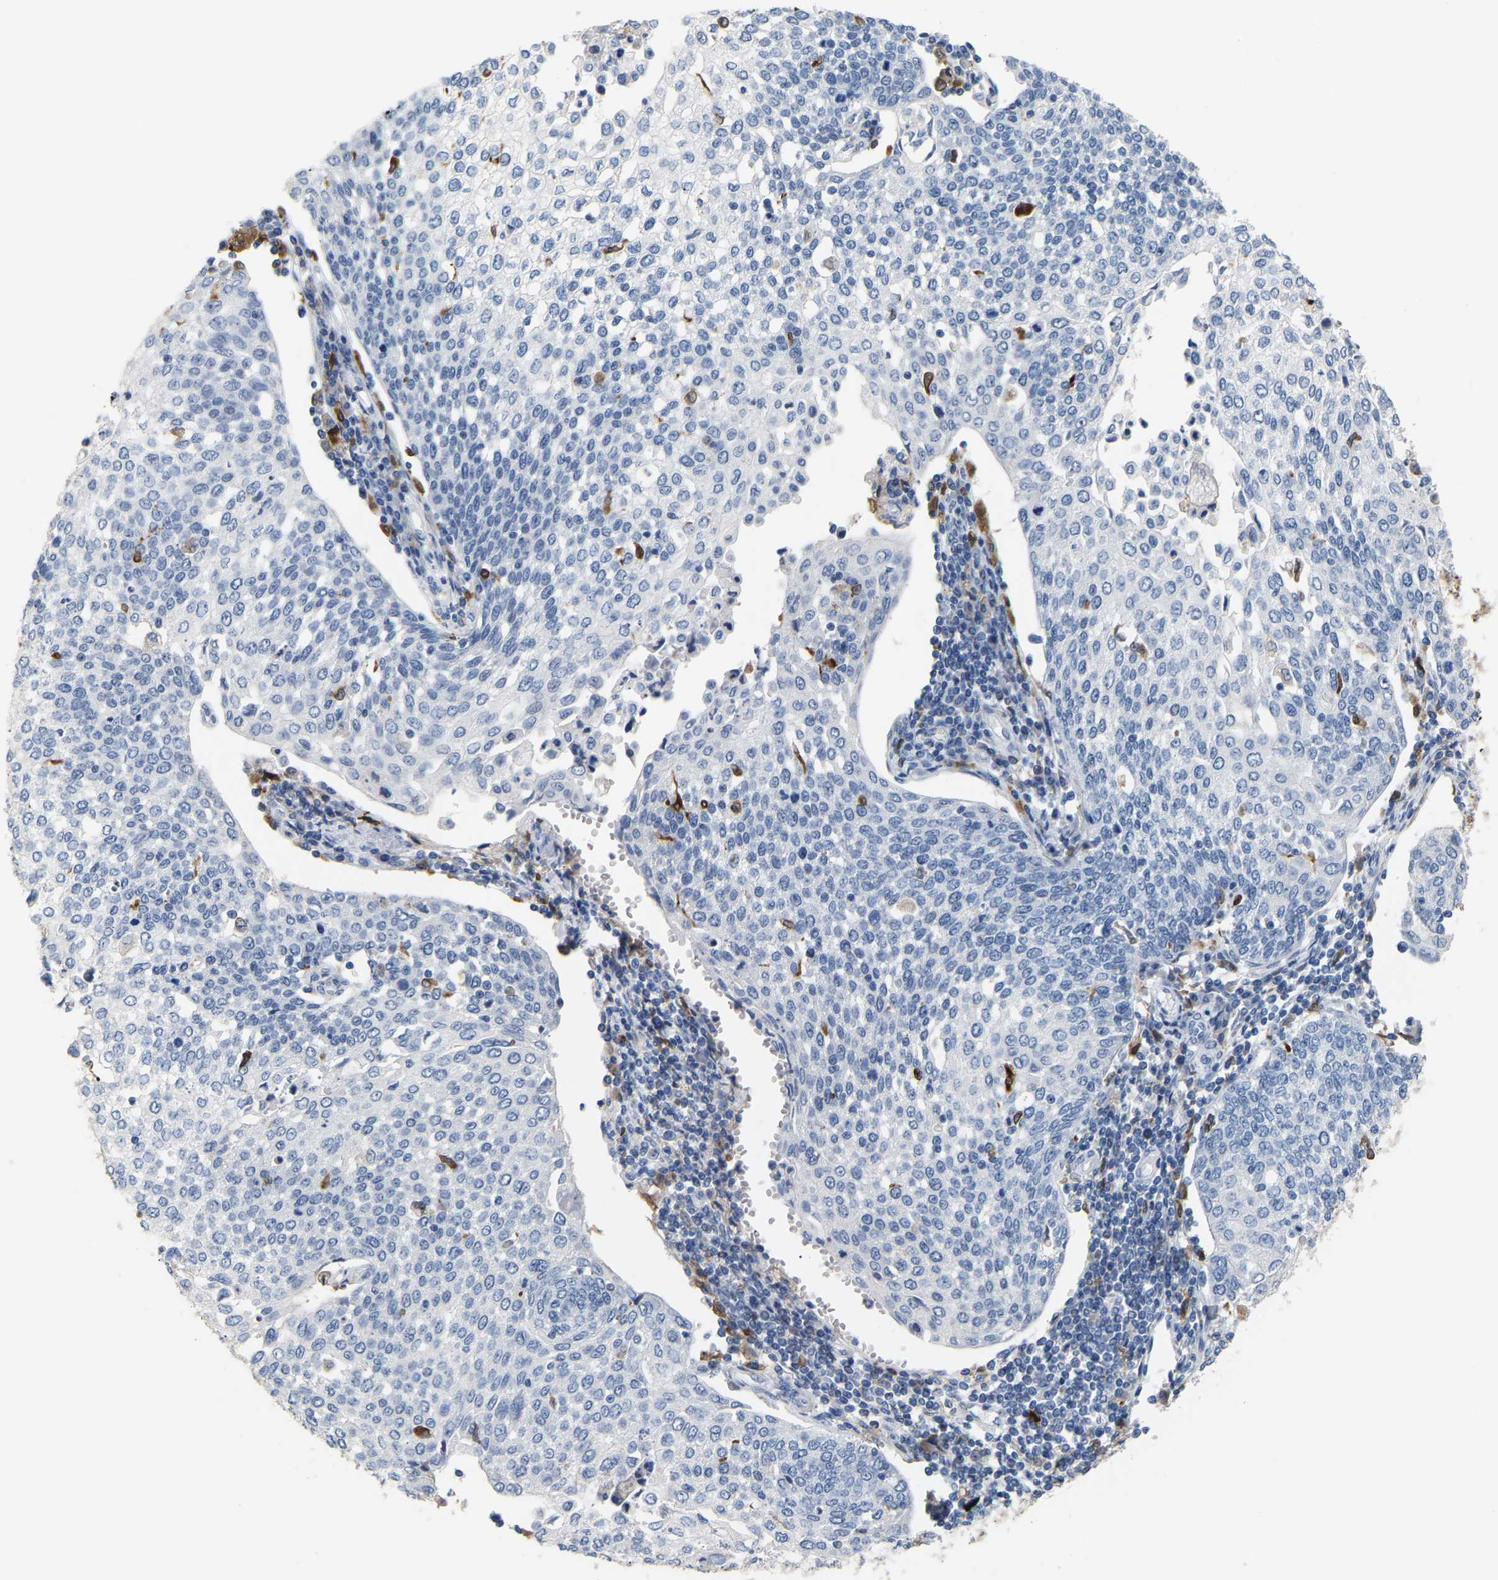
{"staining": {"intensity": "negative", "quantity": "none", "location": "none"}, "tissue": "cervical cancer", "cell_type": "Tumor cells", "image_type": "cancer", "snomed": [{"axis": "morphology", "description": "Squamous cell carcinoma, NOS"}, {"axis": "topography", "description": "Cervix"}], "caption": "High power microscopy photomicrograph of an immunohistochemistry histopathology image of cervical squamous cell carcinoma, revealing no significant positivity in tumor cells.", "gene": "PTGS1", "patient": {"sex": "female", "age": 34}}